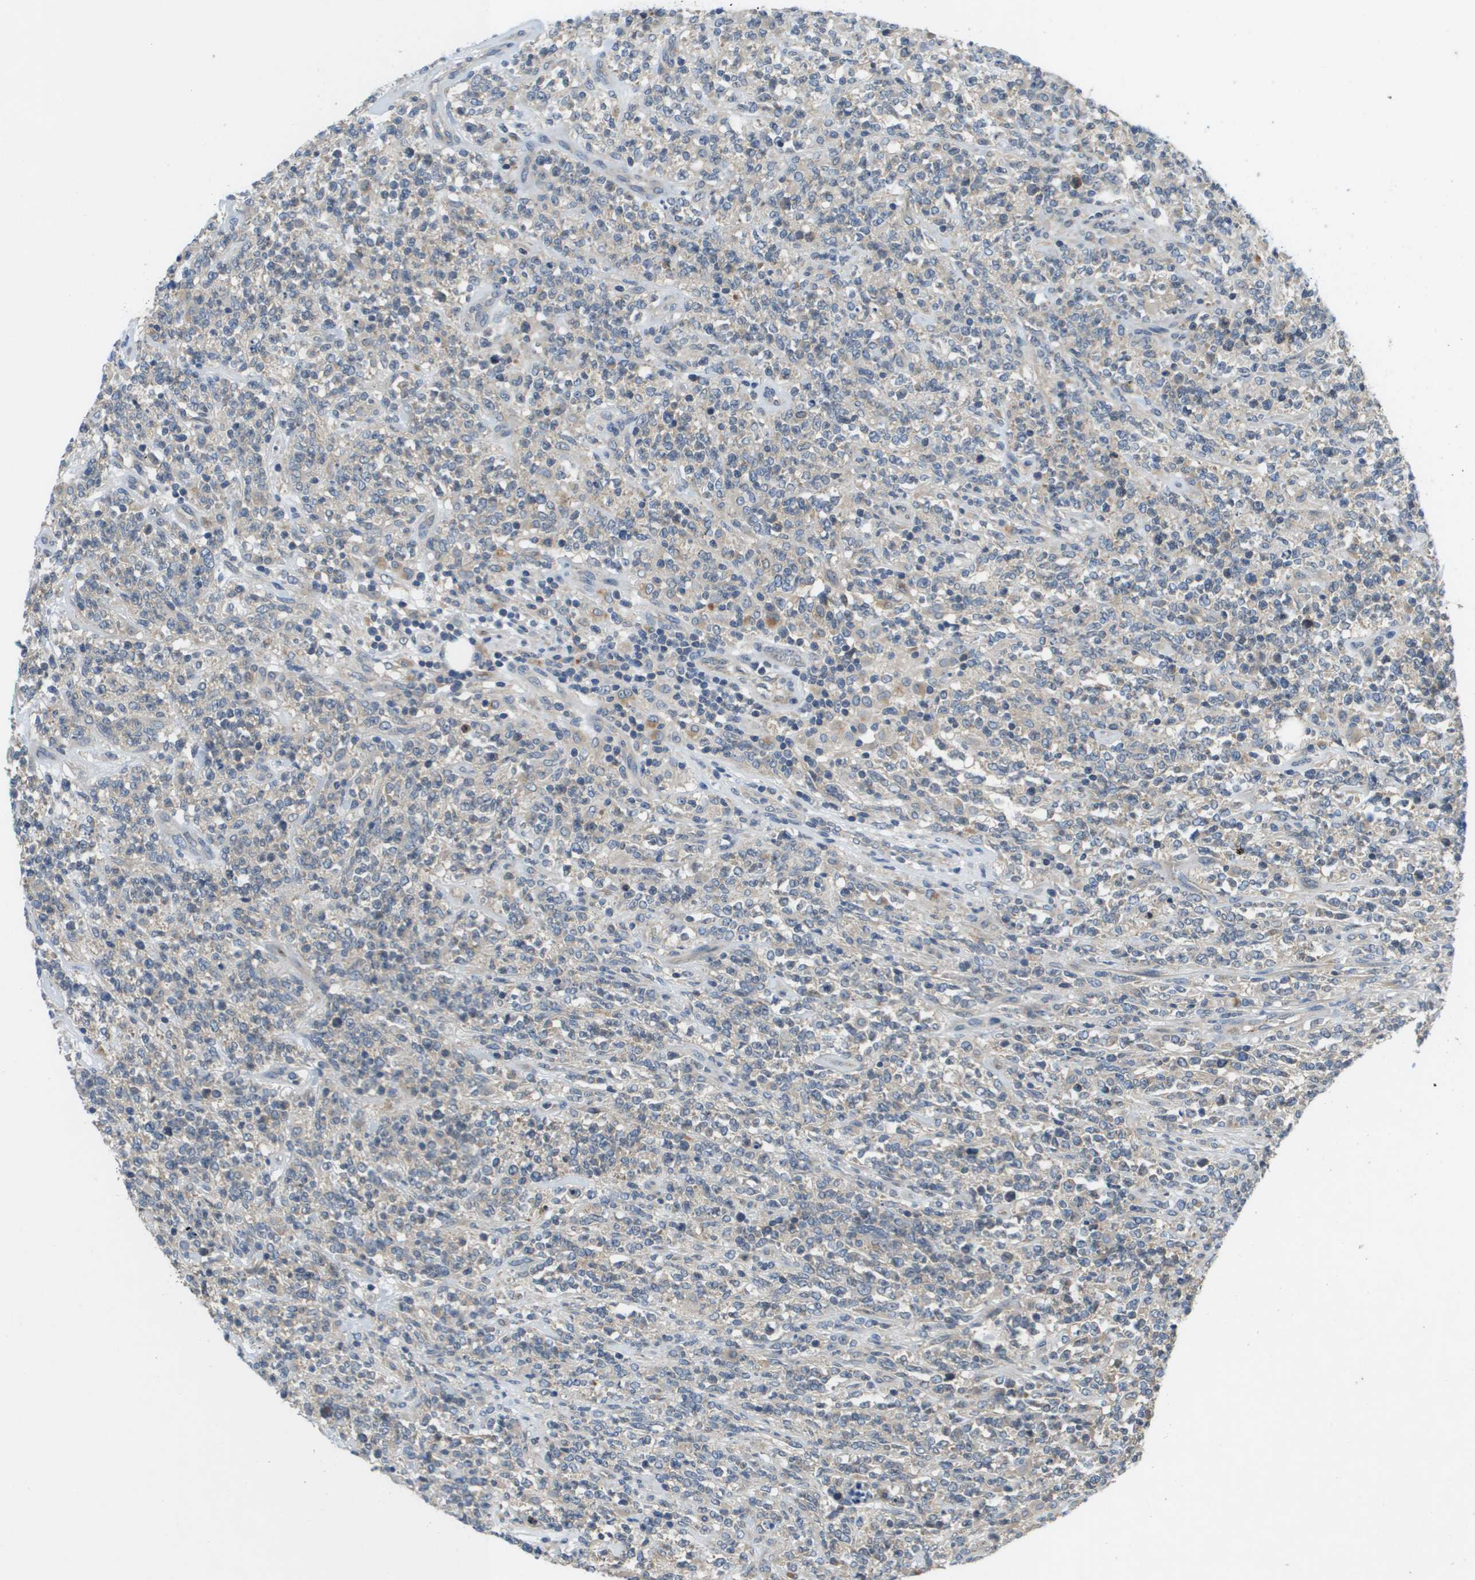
{"staining": {"intensity": "negative", "quantity": "none", "location": "none"}, "tissue": "lymphoma", "cell_type": "Tumor cells", "image_type": "cancer", "snomed": [{"axis": "morphology", "description": "Malignant lymphoma, non-Hodgkin's type, High grade"}, {"axis": "topography", "description": "Soft tissue"}], "caption": "An immunohistochemistry image of lymphoma is shown. There is no staining in tumor cells of lymphoma.", "gene": "SLC25A20", "patient": {"sex": "male", "age": 18}}